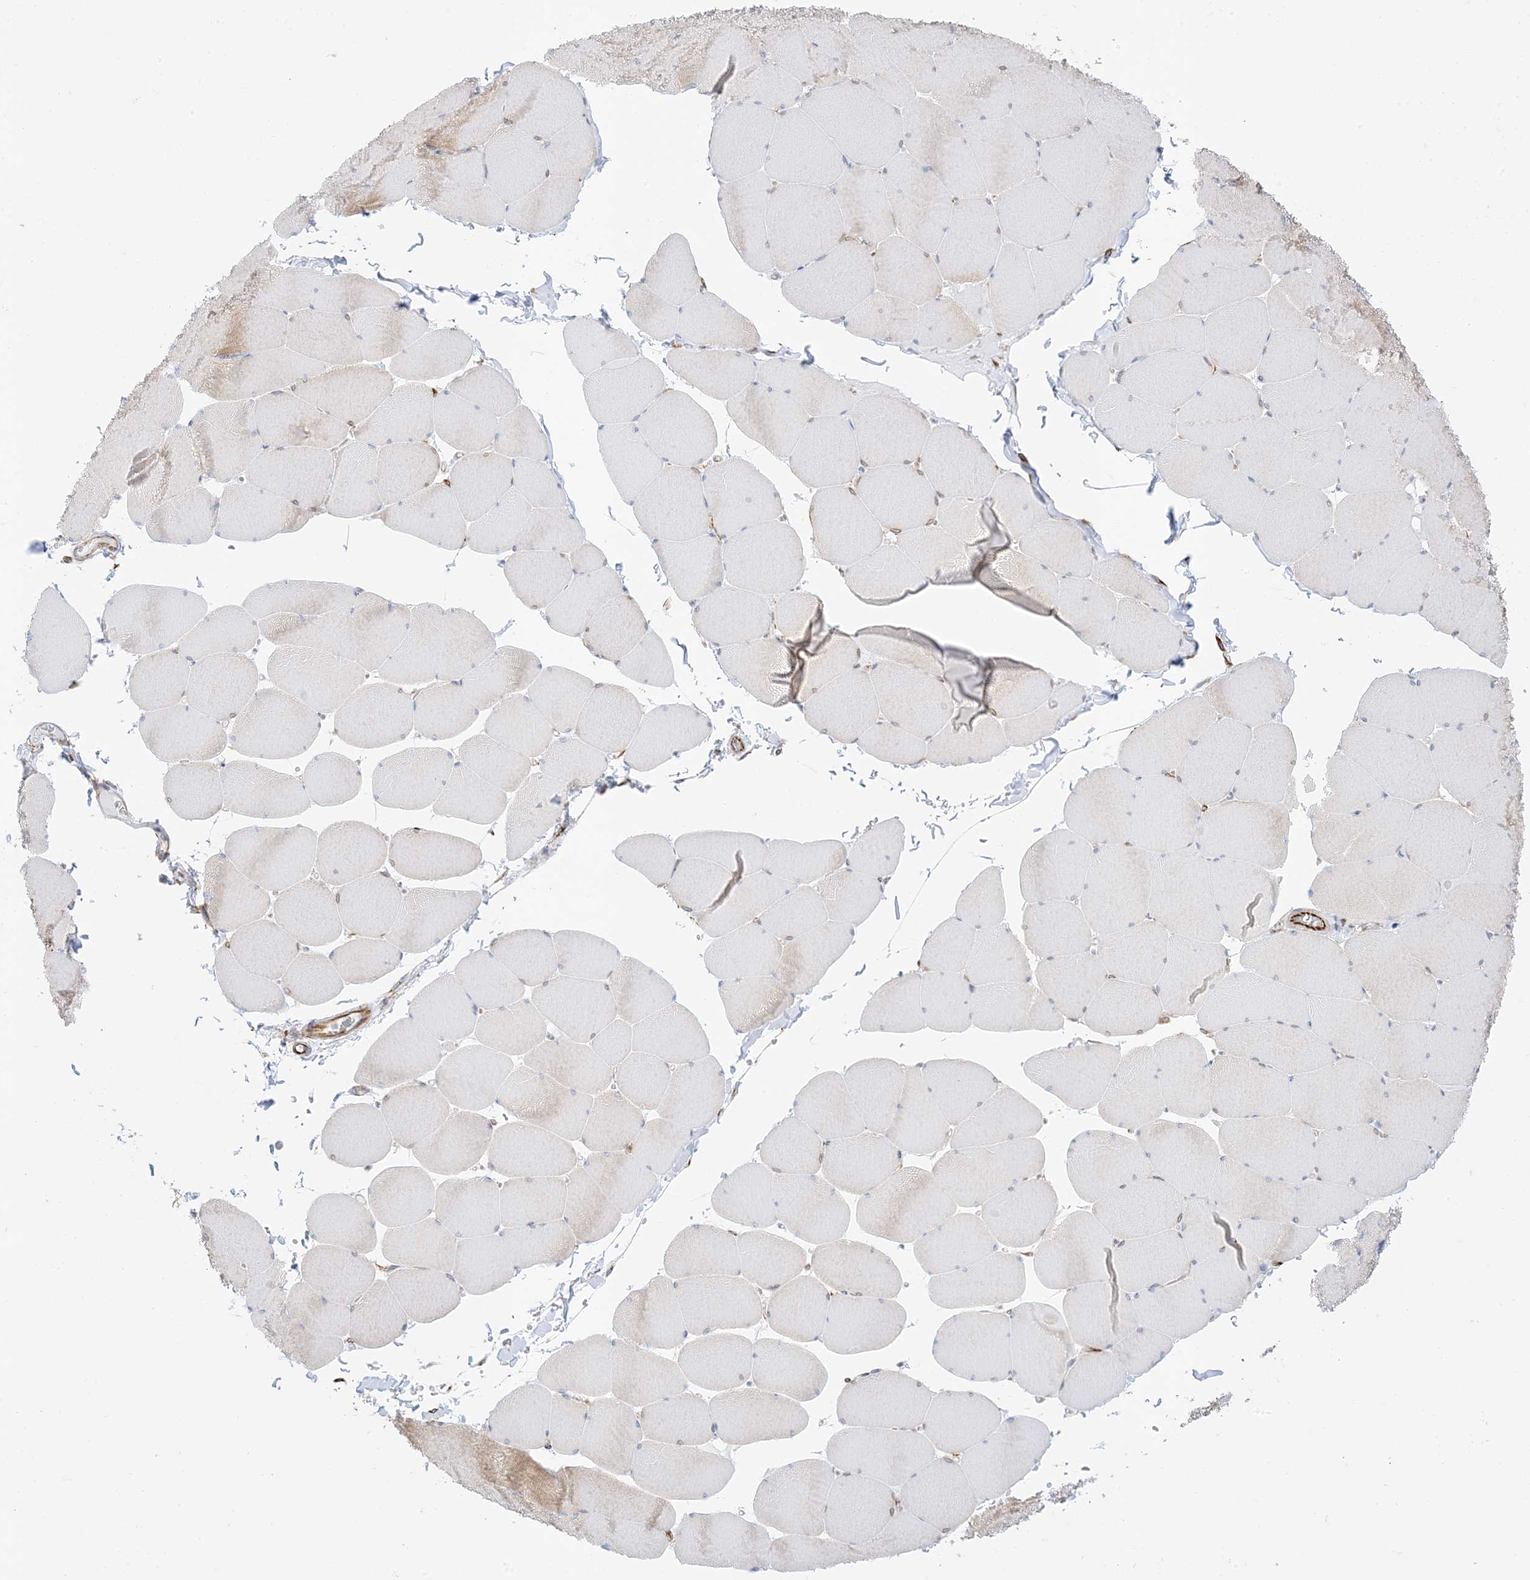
{"staining": {"intensity": "weak", "quantity": "25%-75%", "location": "cytoplasmic/membranous"}, "tissue": "skeletal muscle", "cell_type": "Myocytes", "image_type": "normal", "snomed": [{"axis": "morphology", "description": "Normal tissue, NOS"}, {"axis": "topography", "description": "Skeletal muscle"}, {"axis": "topography", "description": "Head-Neck"}], "caption": "High-power microscopy captured an IHC micrograph of normal skeletal muscle, revealing weak cytoplasmic/membranous expression in approximately 25%-75% of myocytes. The staining was performed using DAB (3,3'-diaminobenzidine), with brown indicating positive protein expression. Nuclei are stained blue with hematoxylin.", "gene": "PID1", "patient": {"sex": "male", "age": 66}}